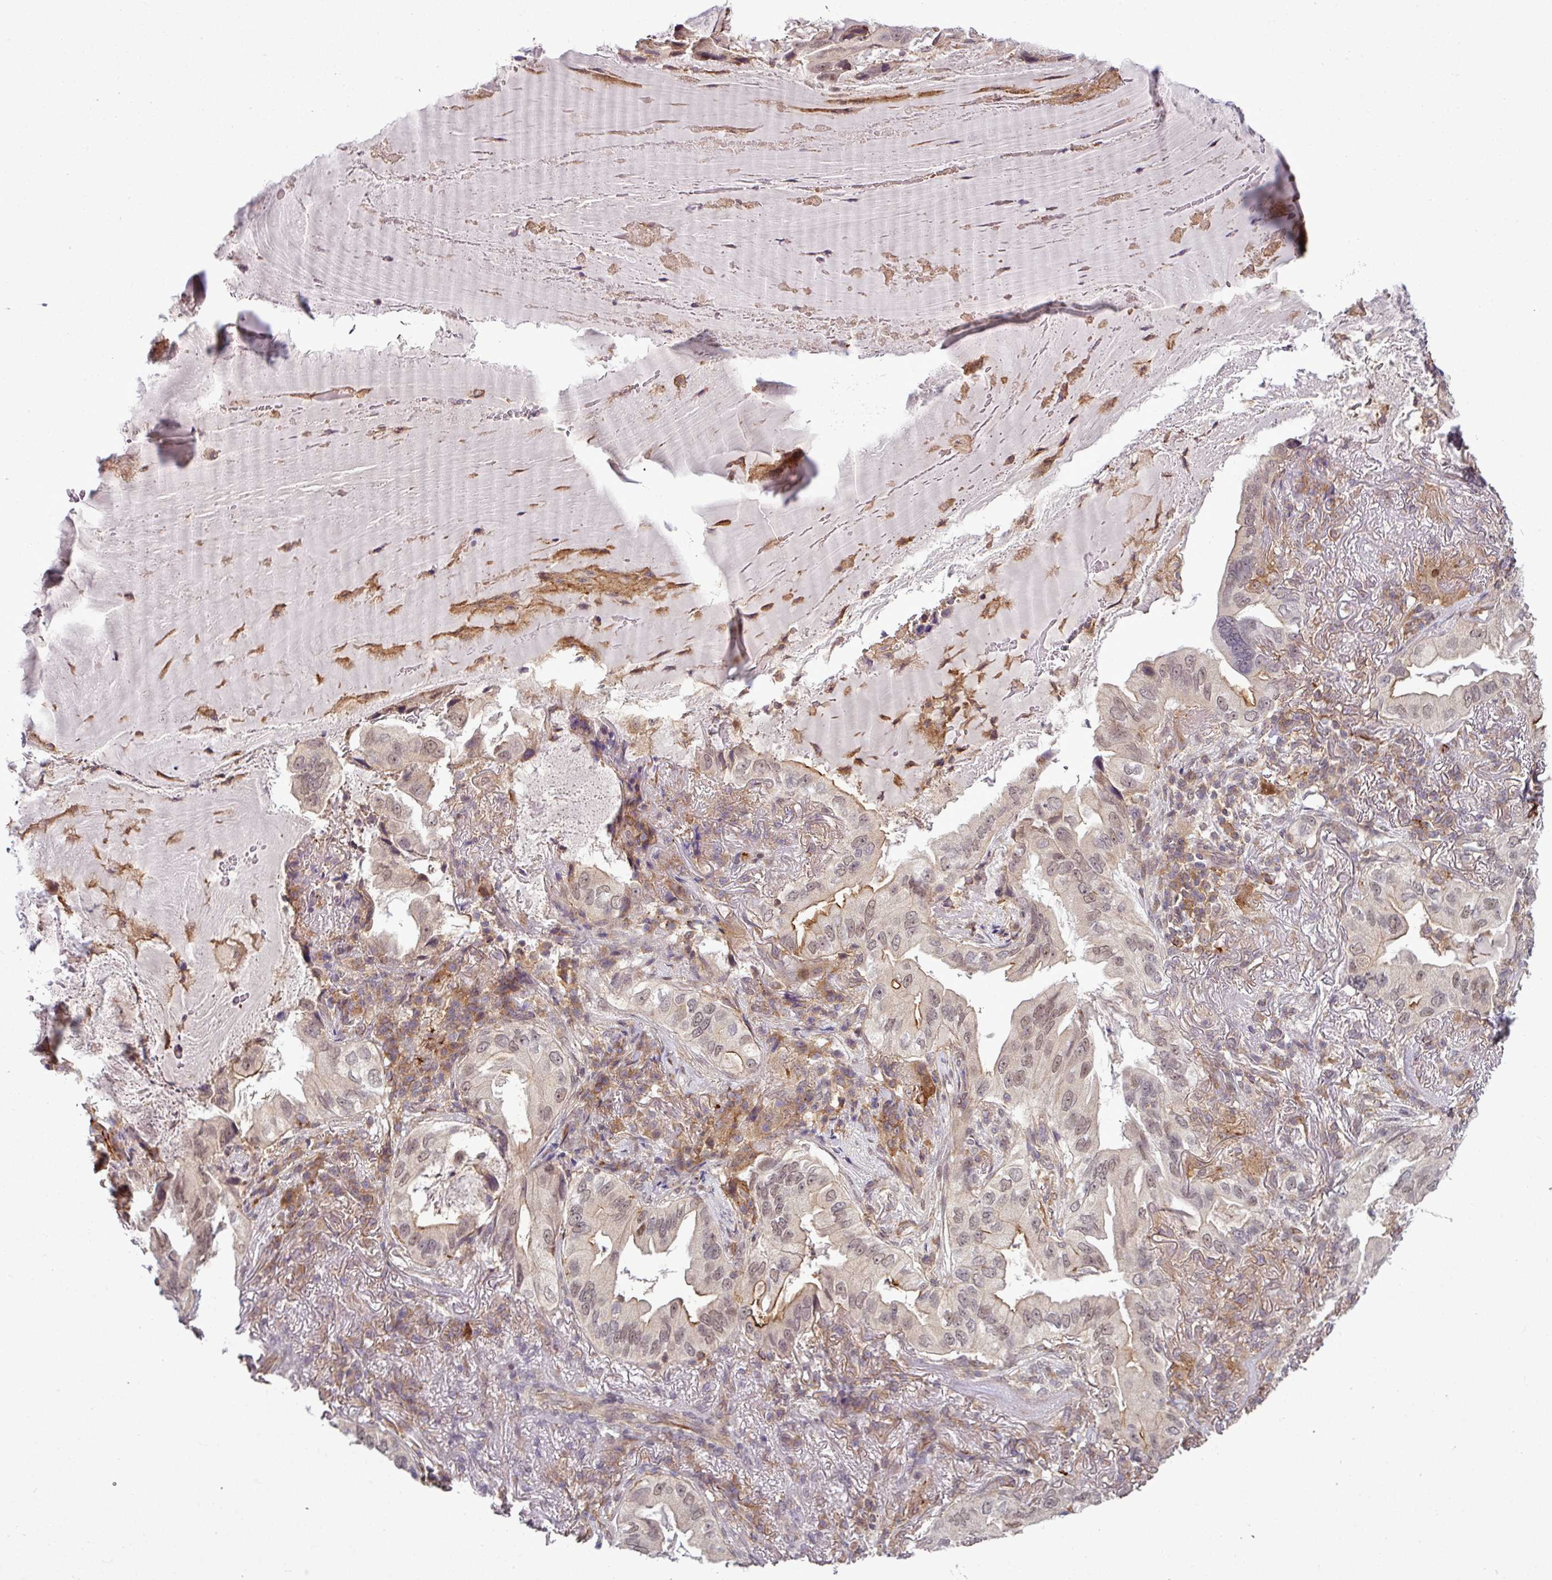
{"staining": {"intensity": "moderate", "quantity": "<25%", "location": "cytoplasmic/membranous,nuclear"}, "tissue": "lung cancer", "cell_type": "Tumor cells", "image_type": "cancer", "snomed": [{"axis": "morphology", "description": "Adenocarcinoma, NOS"}, {"axis": "topography", "description": "Lung"}], "caption": "Lung adenocarcinoma stained with DAB (3,3'-diaminobenzidine) IHC demonstrates low levels of moderate cytoplasmic/membranous and nuclear staining in about <25% of tumor cells. The staining was performed using DAB, with brown indicating positive protein expression. Nuclei are stained blue with hematoxylin.", "gene": "ZC2HC1C", "patient": {"sex": "female", "age": 69}}